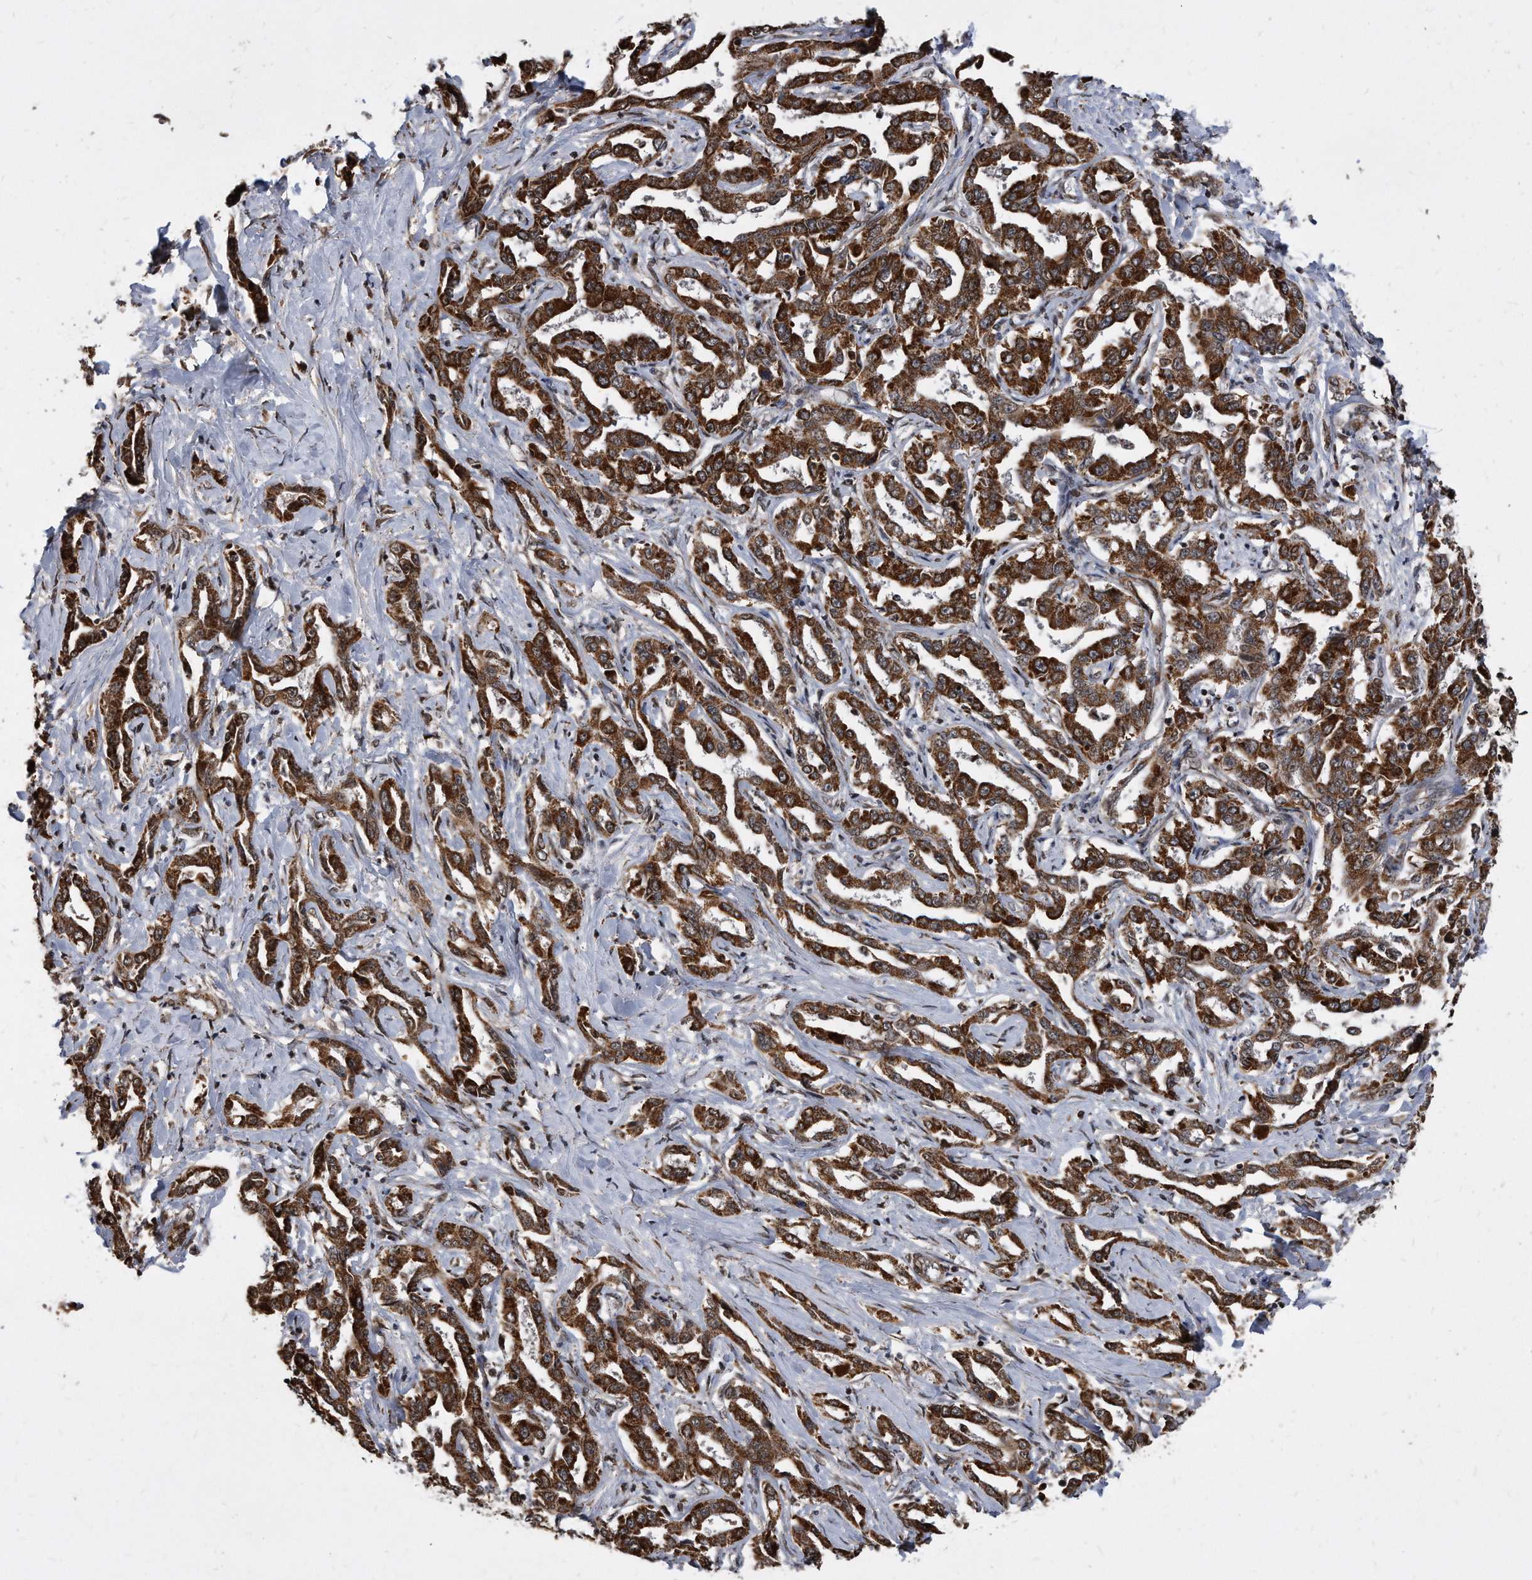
{"staining": {"intensity": "strong", "quantity": ">75%", "location": "cytoplasmic/membranous"}, "tissue": "liver cancer", "cell_type": "Tumor cells", "image_type": "cancer", "snomed": [{"axis": "morphology", "description": "Cholangiocarcinoma"}, {"axis": "topography", "description": "Liver"}], "caption": "Protein expression analysis of human liver cancer reveals strong cytoplasmic/membranous staining in about >75% of tumor cells. (brown staining indicates protein expression, while blue staining denotes nuclei).", "gene": "DUSP22", "patient": {"sex": "male", "age": 59}}